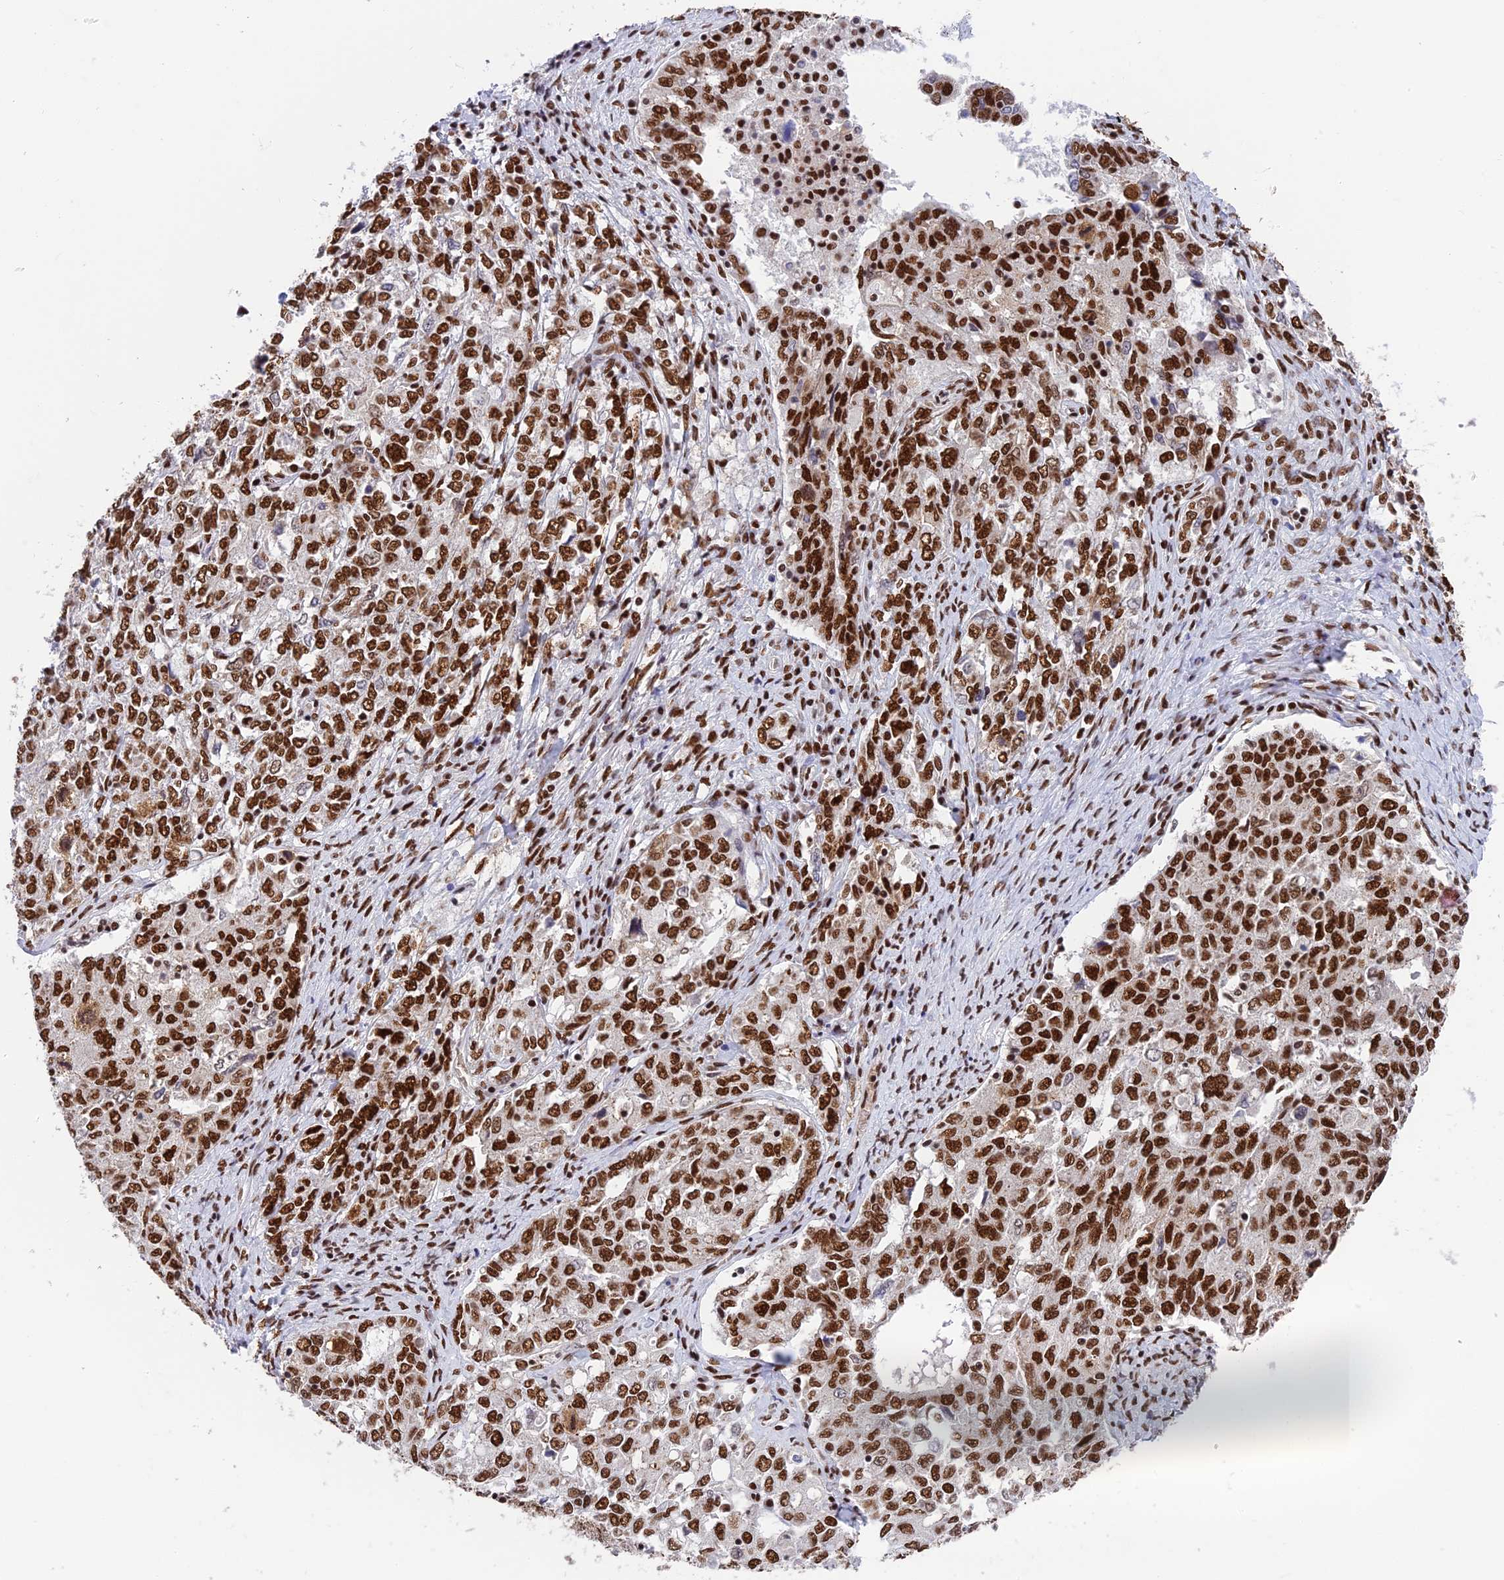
{"staining": {"intensity": "strong", "quantity": ">75%", "location": "nuclear"}, "tissue": "ovarian cancer", "cell_type": "Tumor cells", "image_type": "cancer", "snomed": [{"axis": "morphology", "description": "Carcinoma, endometroid"}, {"axis": "topography", "description": "Ovary"}], "caption": "Immunohistochemistry micrograph of human ovarian endometroid carcinoma stained for a protein (brown), which demonstrates high levels of strong nuclear positivity in about >75% of tumor cells.", "gene": "EEF1AKMT3", "patient": {"sex": "female", "age": 62}}